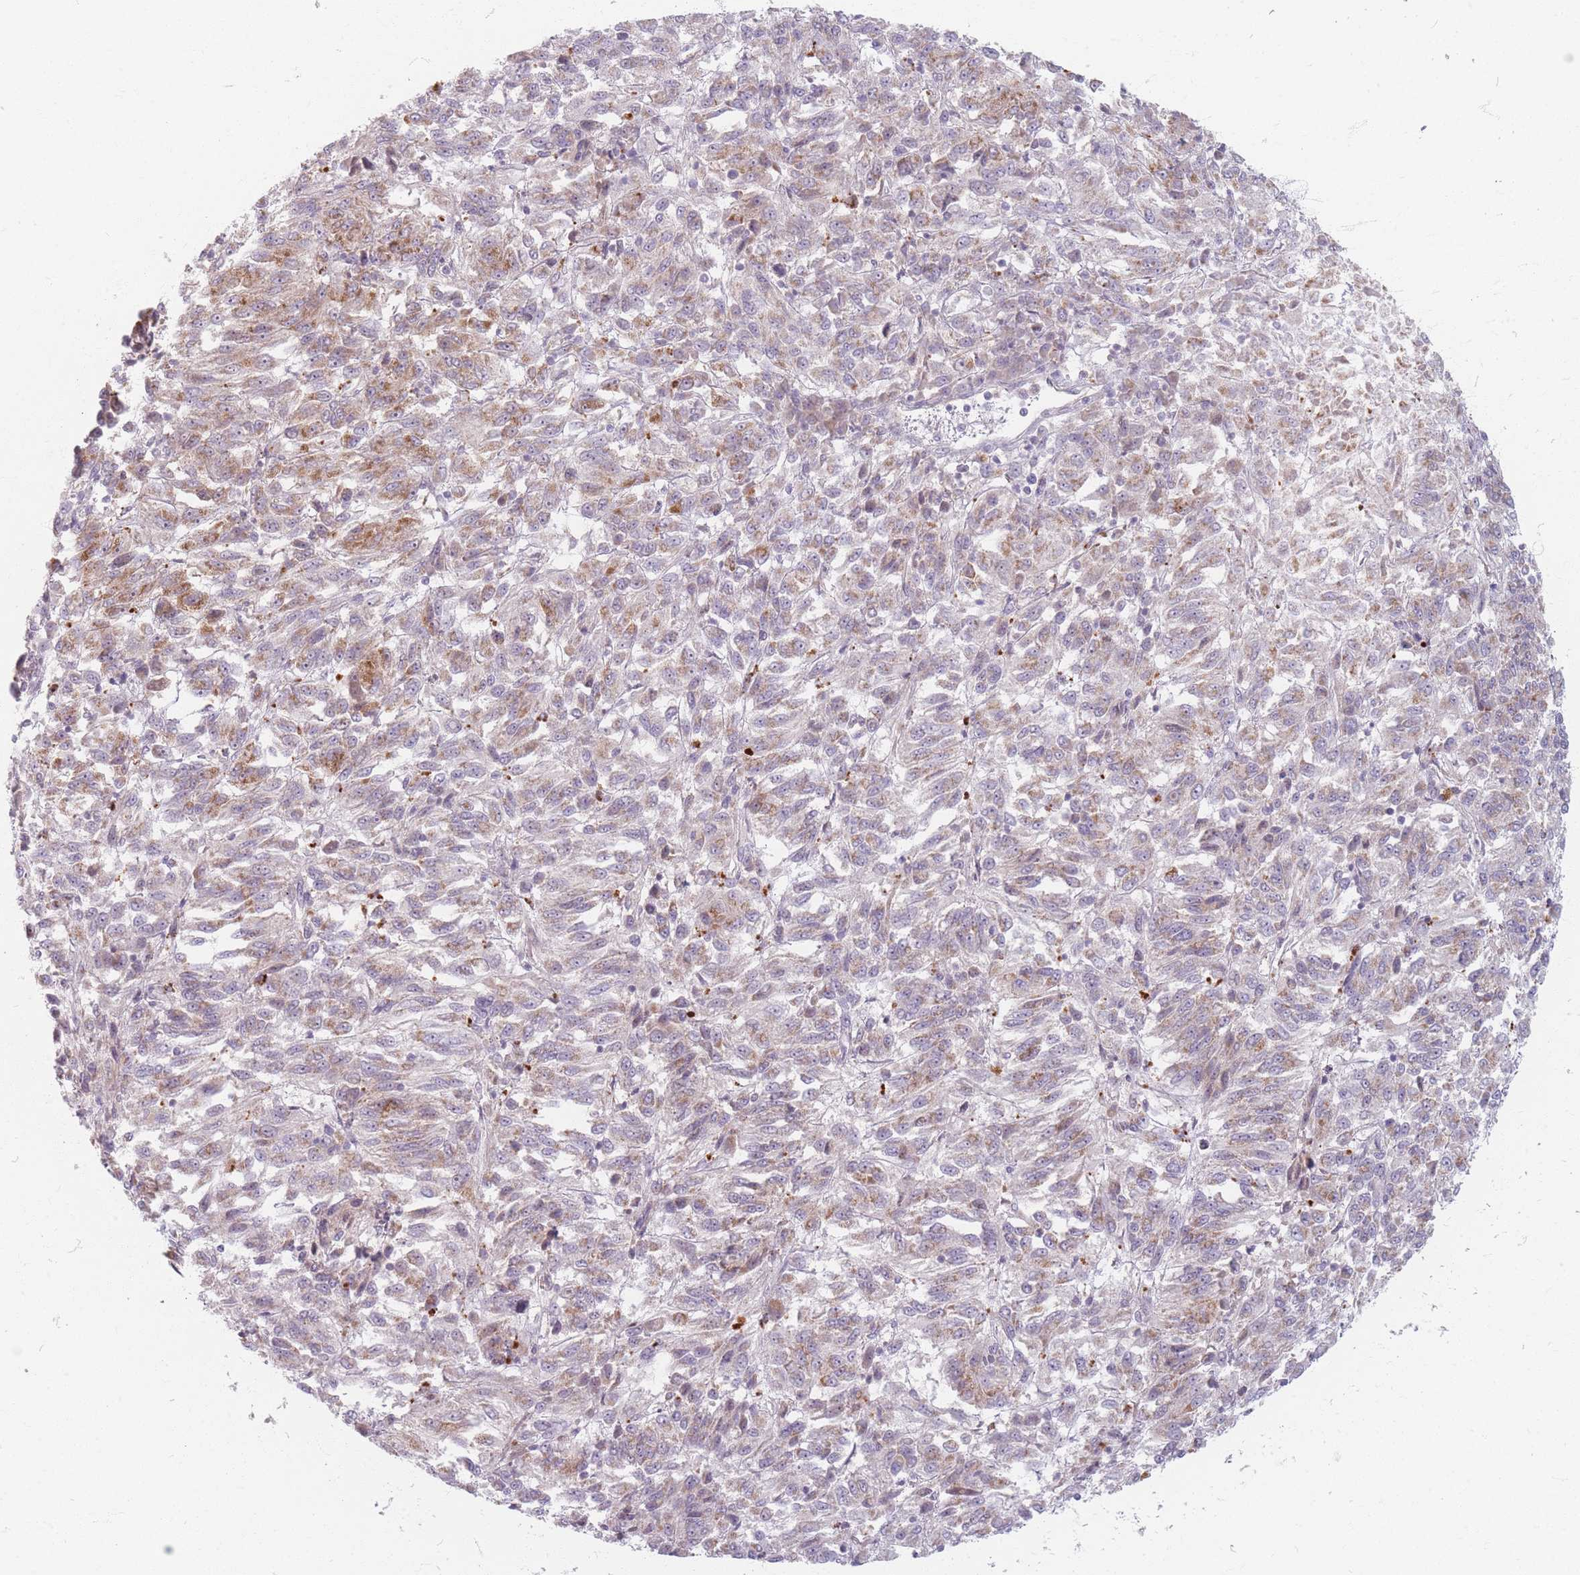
{"staining": {"intensity": "moderate", "quantity": "25%-75%", "location": "cytoplasmic/membranous"}, "tissue": "melanoma", "cell_type": "Tumor cells", "image_type": "cancer", "snomed": [{"axis": "morphology", "description": "Malignant melanoma, Metastatic site"}, {"axis": "topography", "description": "Lung"}], "caption": "A brown stain highlights moderate cytoplasmic/membranous staining of a protein in human malignant melanoma (metastatic site) tumor cells.", "gene": "CHCHD7", "patient": {"sex": "male", "age": 64}}